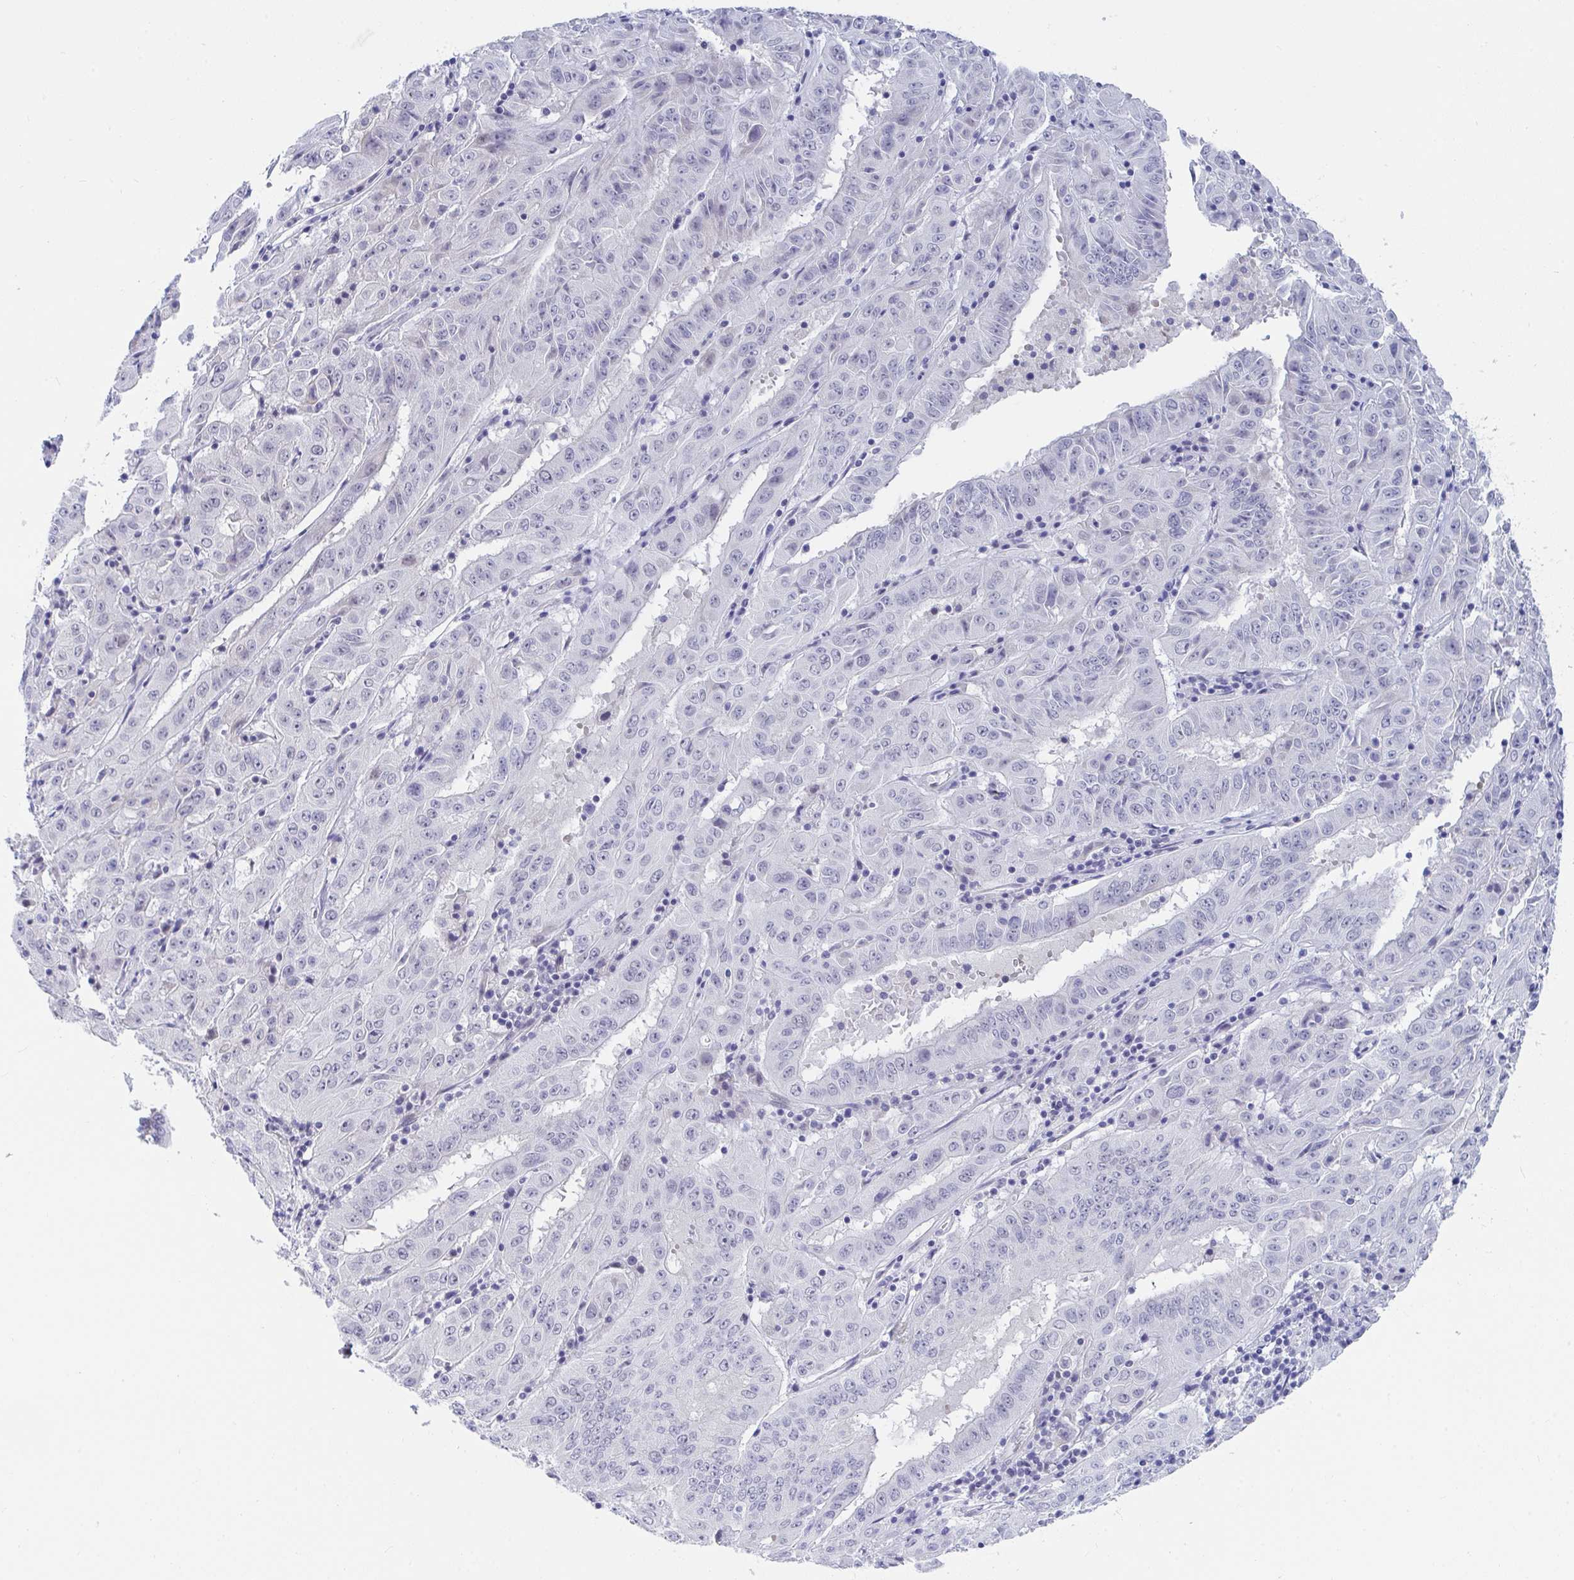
{"staining": {"intensity": "negative", "quantity": "none", "location": "none"}, "tissue": "pancreatic cancer", "cell_type": "Tumor cells", "image_type": "cancer", "snomed": [{"axis": "morphology", "description": "Adenocarcinoma, NOS"}, {"axis": "topography", "description": "Pancreas"}], "caption": "Pancreatic cancer (adenocarcinoma) was stained to show a protein in brown. There is no significant expression in tumor cells. (Brightfield microscopy of DAB (3,3'-diaminobenzidine) IHC at high magnification).", "gene": "DAOA", "patient": {"sex": "male", "age": 63}}